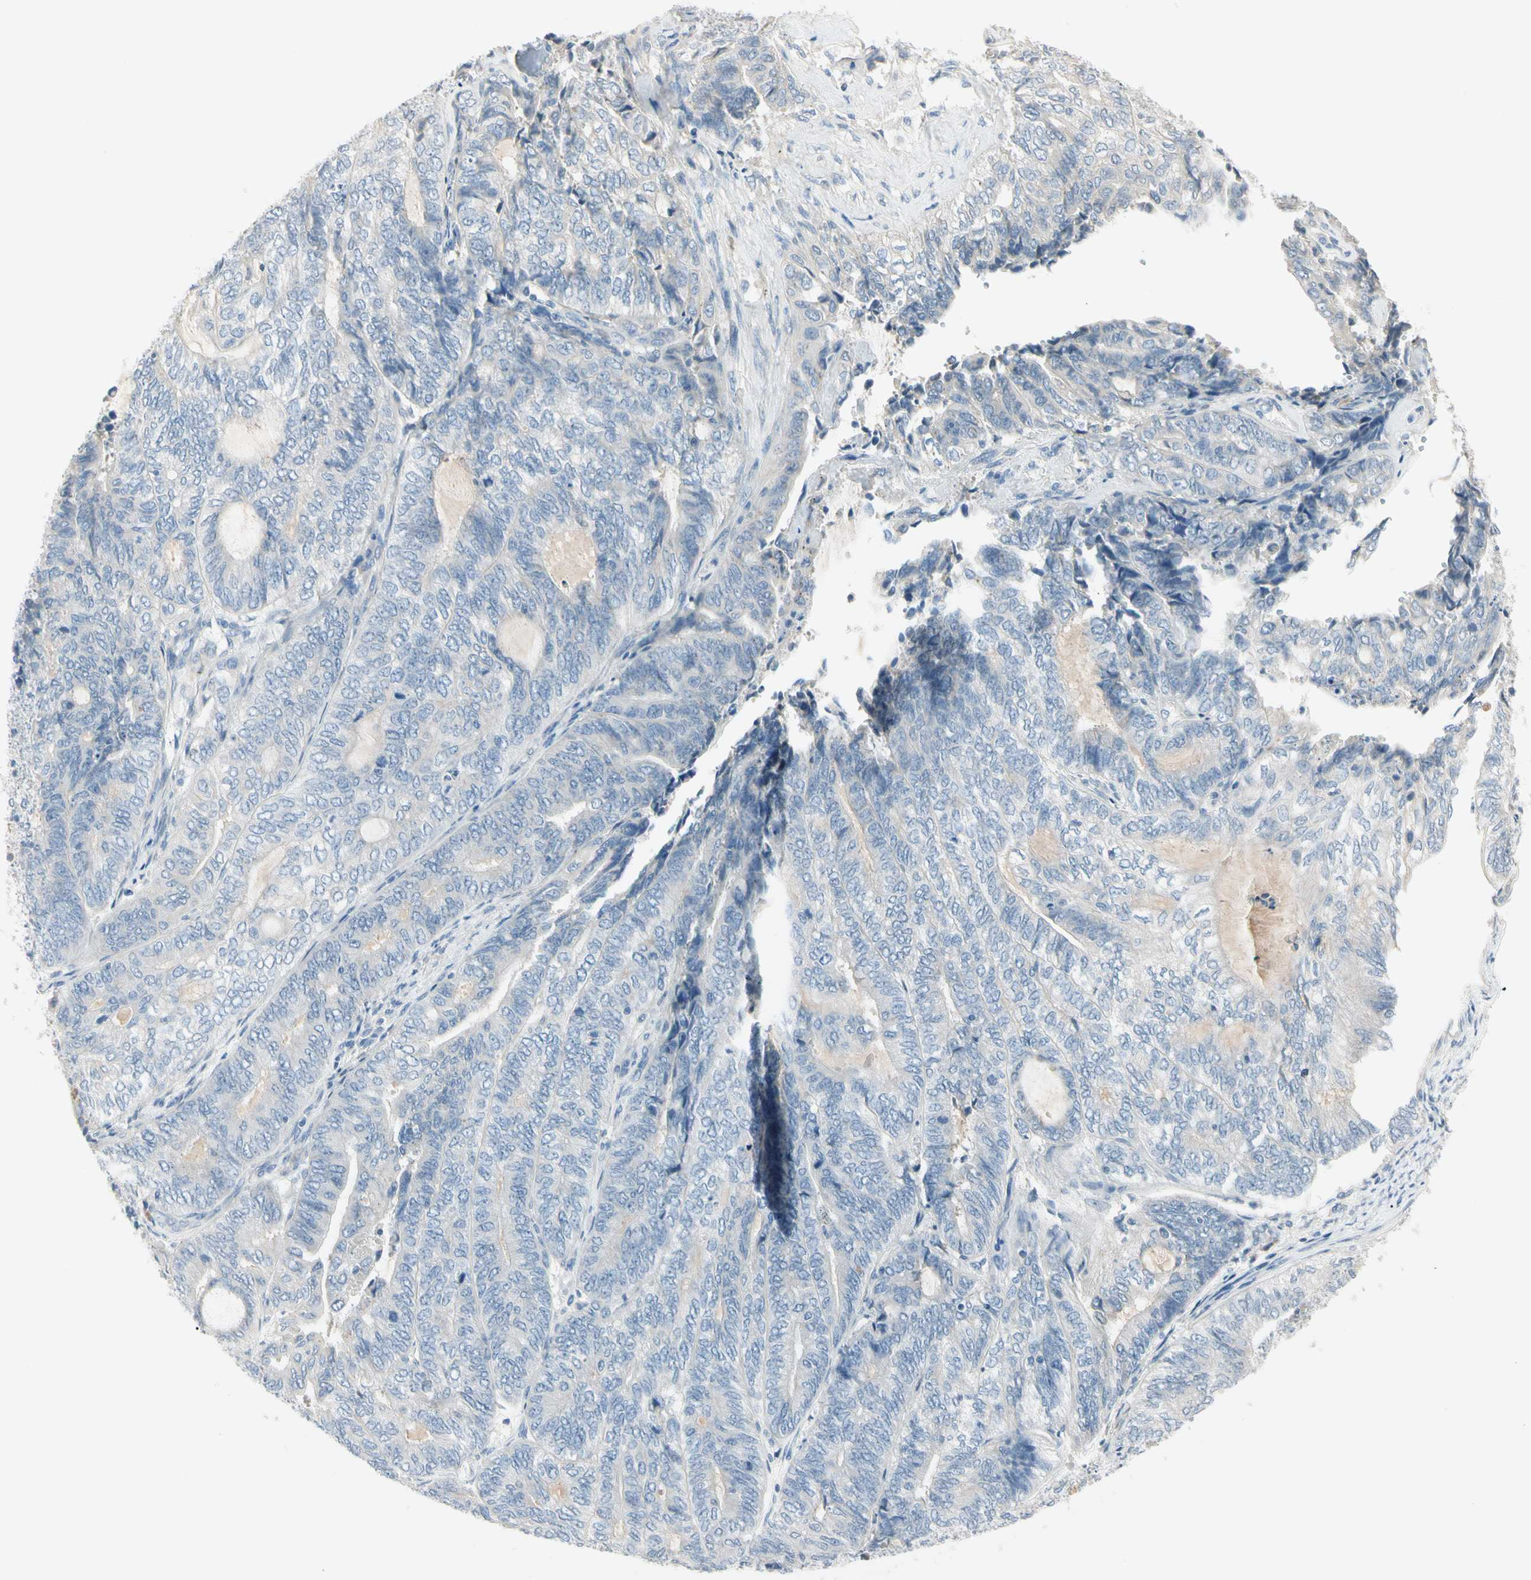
{"staining": {"intensity": "negative", "quantity": "none", "location": "none"}, "tissue": "endometrial cancer", "cell_type": "Tumor cells", "image_type": "cancer", "snomed": [{"axis": "morphology", "description": "Adenocarcinoma, NOS"}, {"axis": "topography", "description": "Uterus"}, {"axis": "topography", "description": "Endometrium"}], "caption": "This is an immunohistochemistry micrograph of human endometrial adenocarcinoma. There is no positivity in tumor cells.", "gene": "ALDH18A1", "patient": {"sex": "female", "age": 70}}